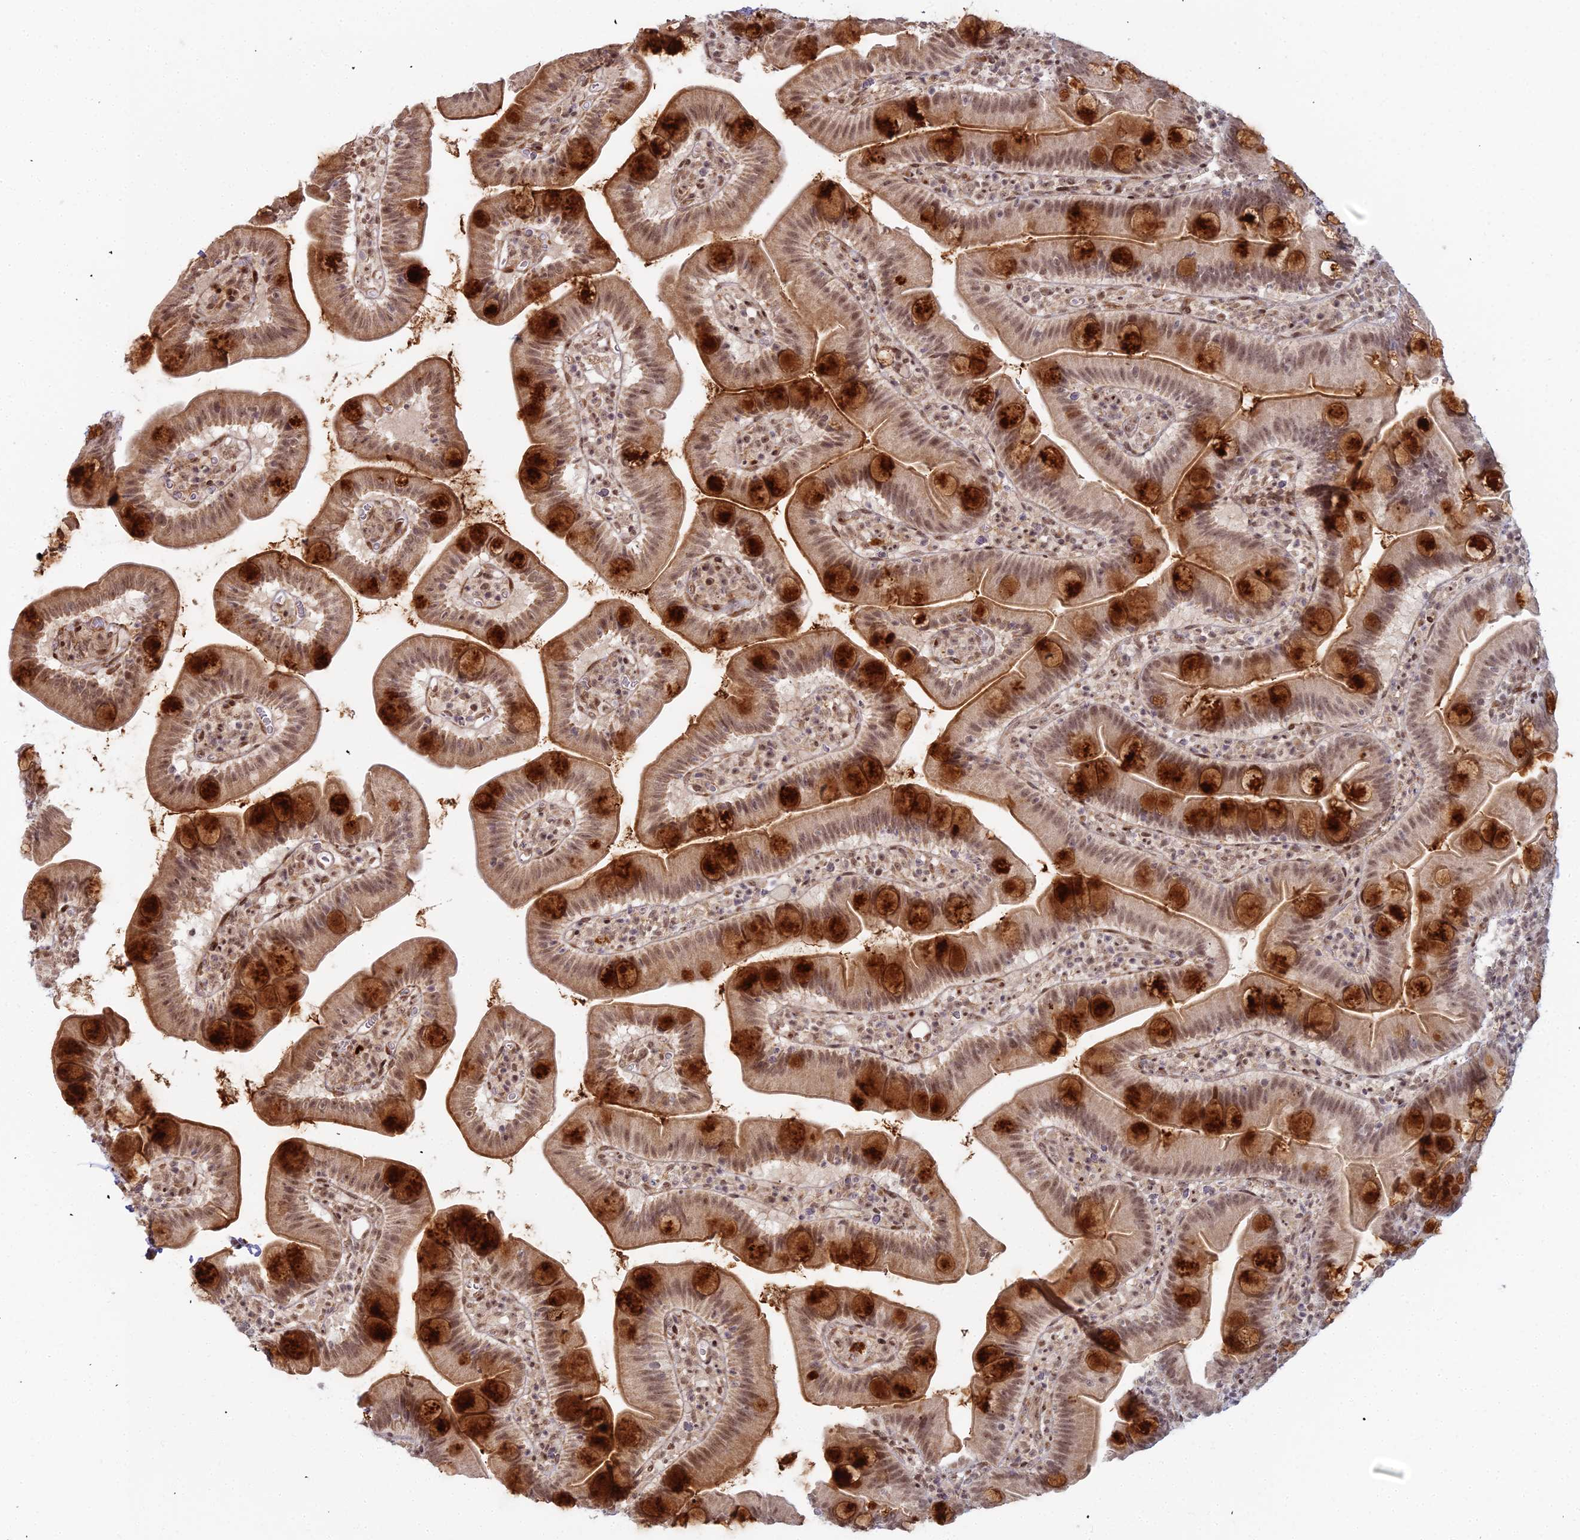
{"staining": {"intensity": "strong", "quantity": "25%-75%", "location": "cytoplasmic/membranous,nuclear"}, "tissue": "small intestine", "cell_type": "Glandular cells", "image_type": "normal", "snomed": [{"axis": "morphology", "description": "Normal tissue, NOS"}, {"axis": "topography", "description": "Small intestine"}], "caption": "IHC histopathology image of benign small intestine stained for a protein (brown), which exhibits high levels of strong cytoplasmic/membranous,nuclear expression in approximately 25%-75% of glandular cells.", "gene": "ABCA2", "patient": {"sex": "female", "age": 68}}